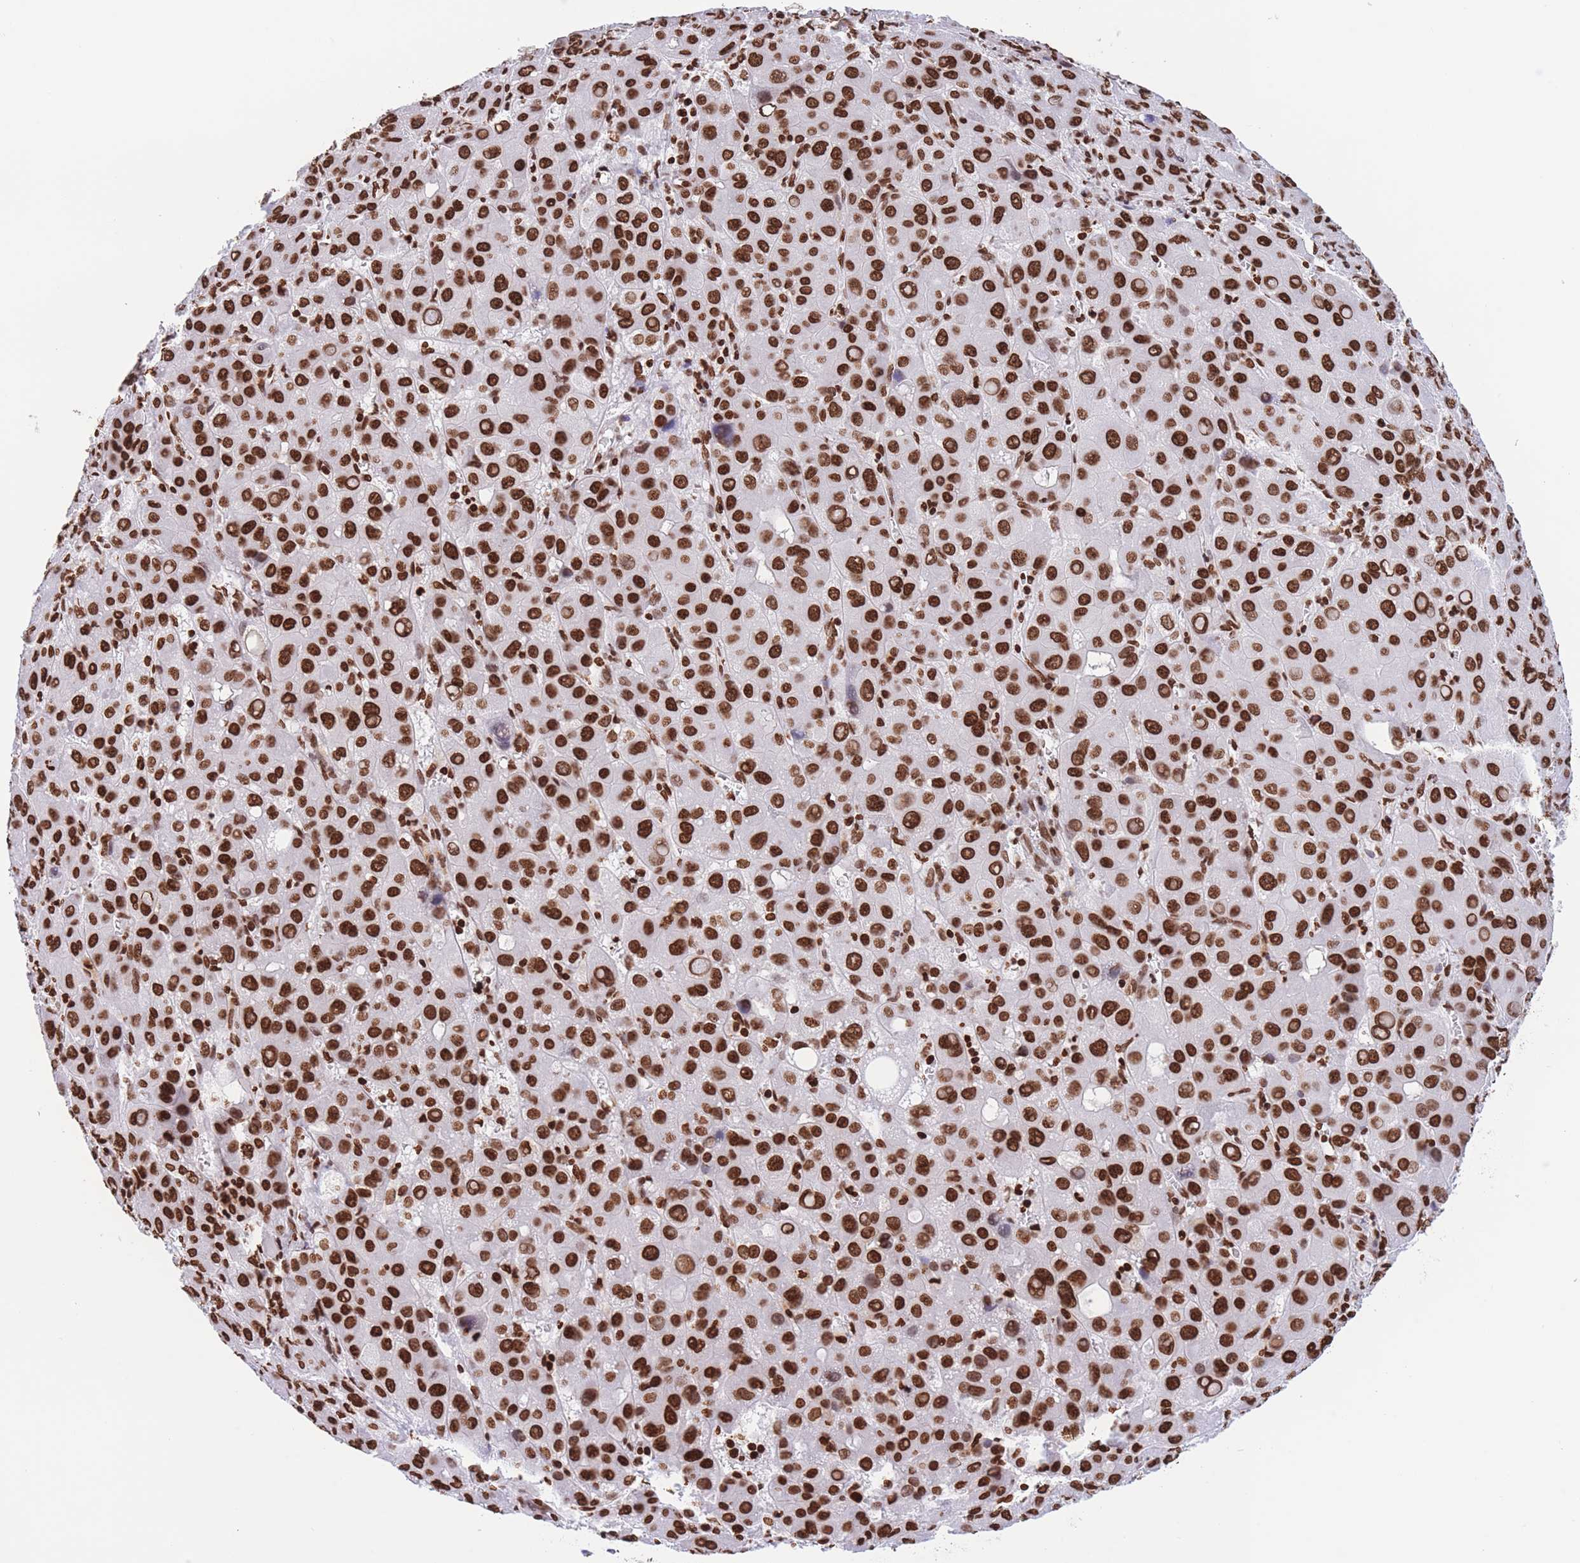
{"staining": {"intensity": "strong", "quantity": ">75%", "location": "nuclear"}, "tissue": "liver cancer", "cell_type": "Tumor cells", "image_type": "cancer", "snomed": [{"axis": "morphology", "description": "Carcinoma, Hepatocellular, NOS"}, {"axis": "topography", "description": "Liver"}], "caption": "Immunohistochemistry of human liver cancer (hepatocellular carcinoma) demonstrates high levels of strong nuclear staining in about >75% of tumor cells. The staining was performed using DAB to visualize the protein expression in brown, while the nuclei were stained in blue with hematoxylin (Magnification: 20x).", "gene": "H2BC11", "patient": {"sex": "male", "age": 55}}